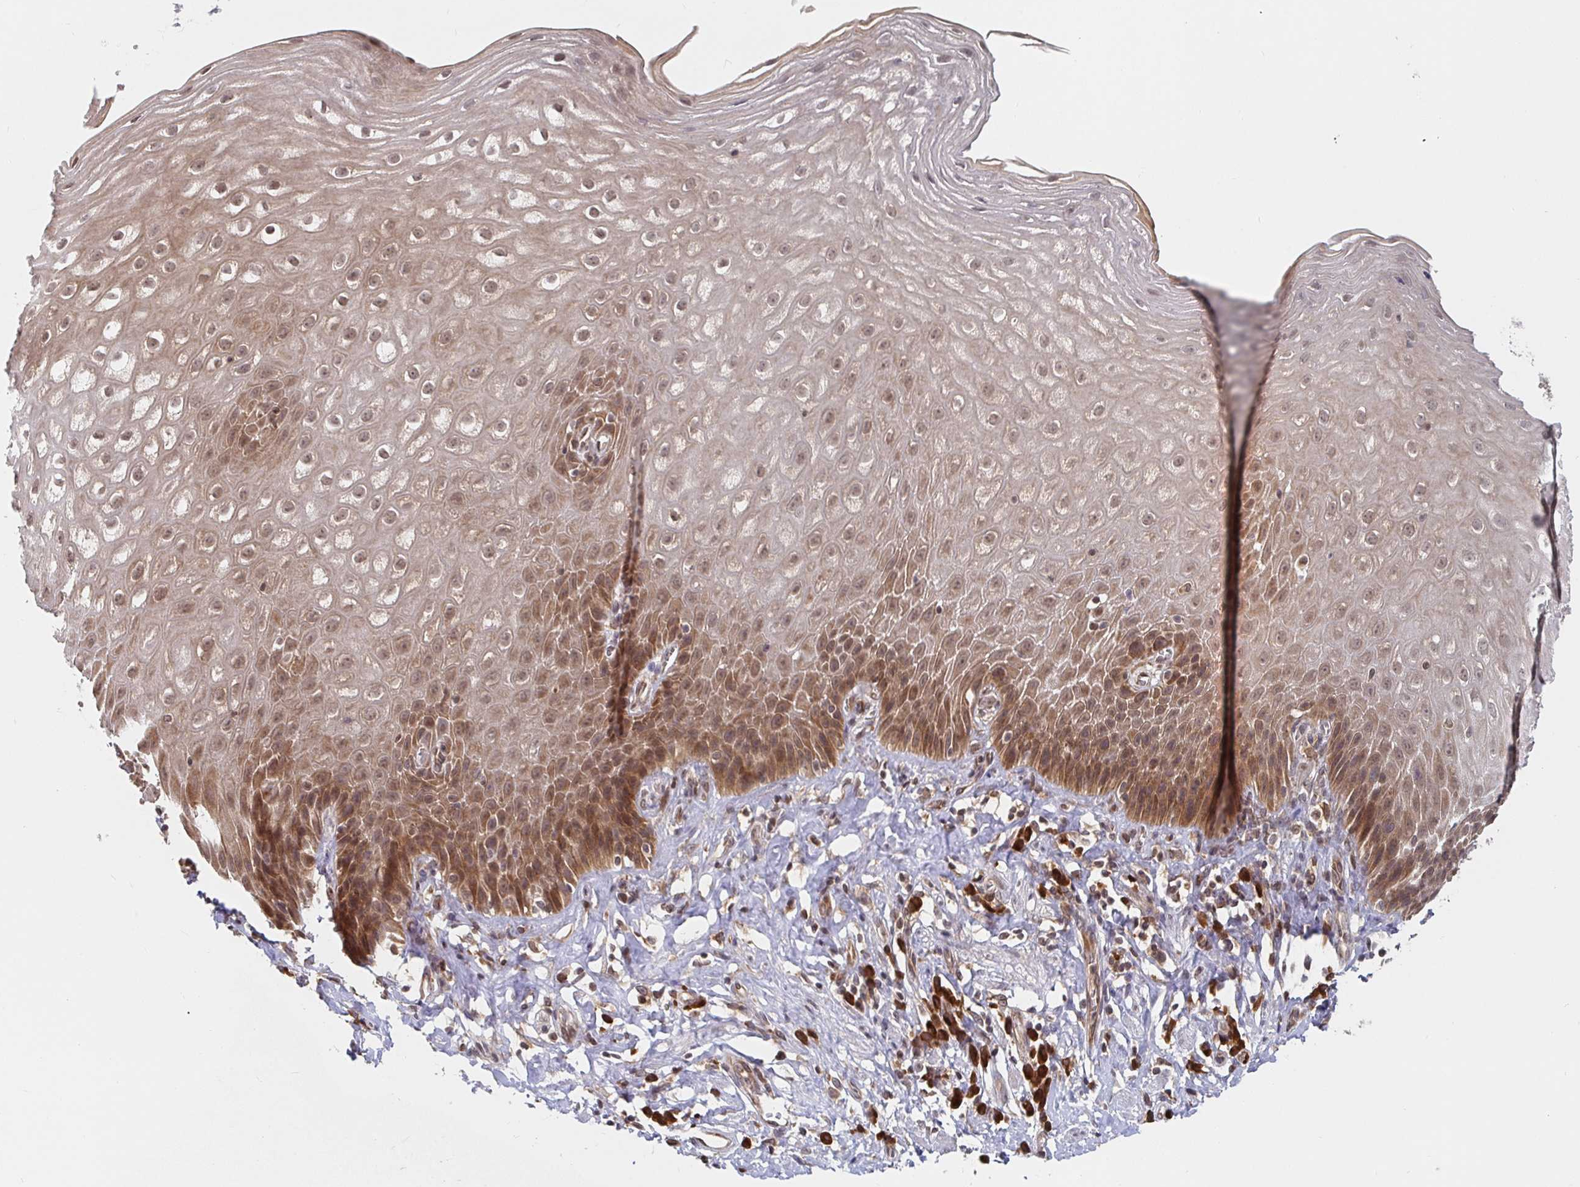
{"staining": {"intensity": "moderate", "quantity": "25%-75%", "location": "cytoplasmic/membranous,nuclear"}, "tissue": "esophagus", "cell_type": "Squamous epithelial cells", "image_type": "normal", "snomed": [{"axis": "morphology", "description": "Normal tissue, NOS"}, {"axis": "topography", "description": "Esophagus"}], "caption": "Immunohistochemistry (IHC) (DAB) staining of normal esophagus exhibits moderate cytoplasmic/membranous,nuclear protein staining in about 25%-75% of squamous epithelial cells.", "gene": "ALG1L2", "patient": {"sex": "female", "age": 61}}